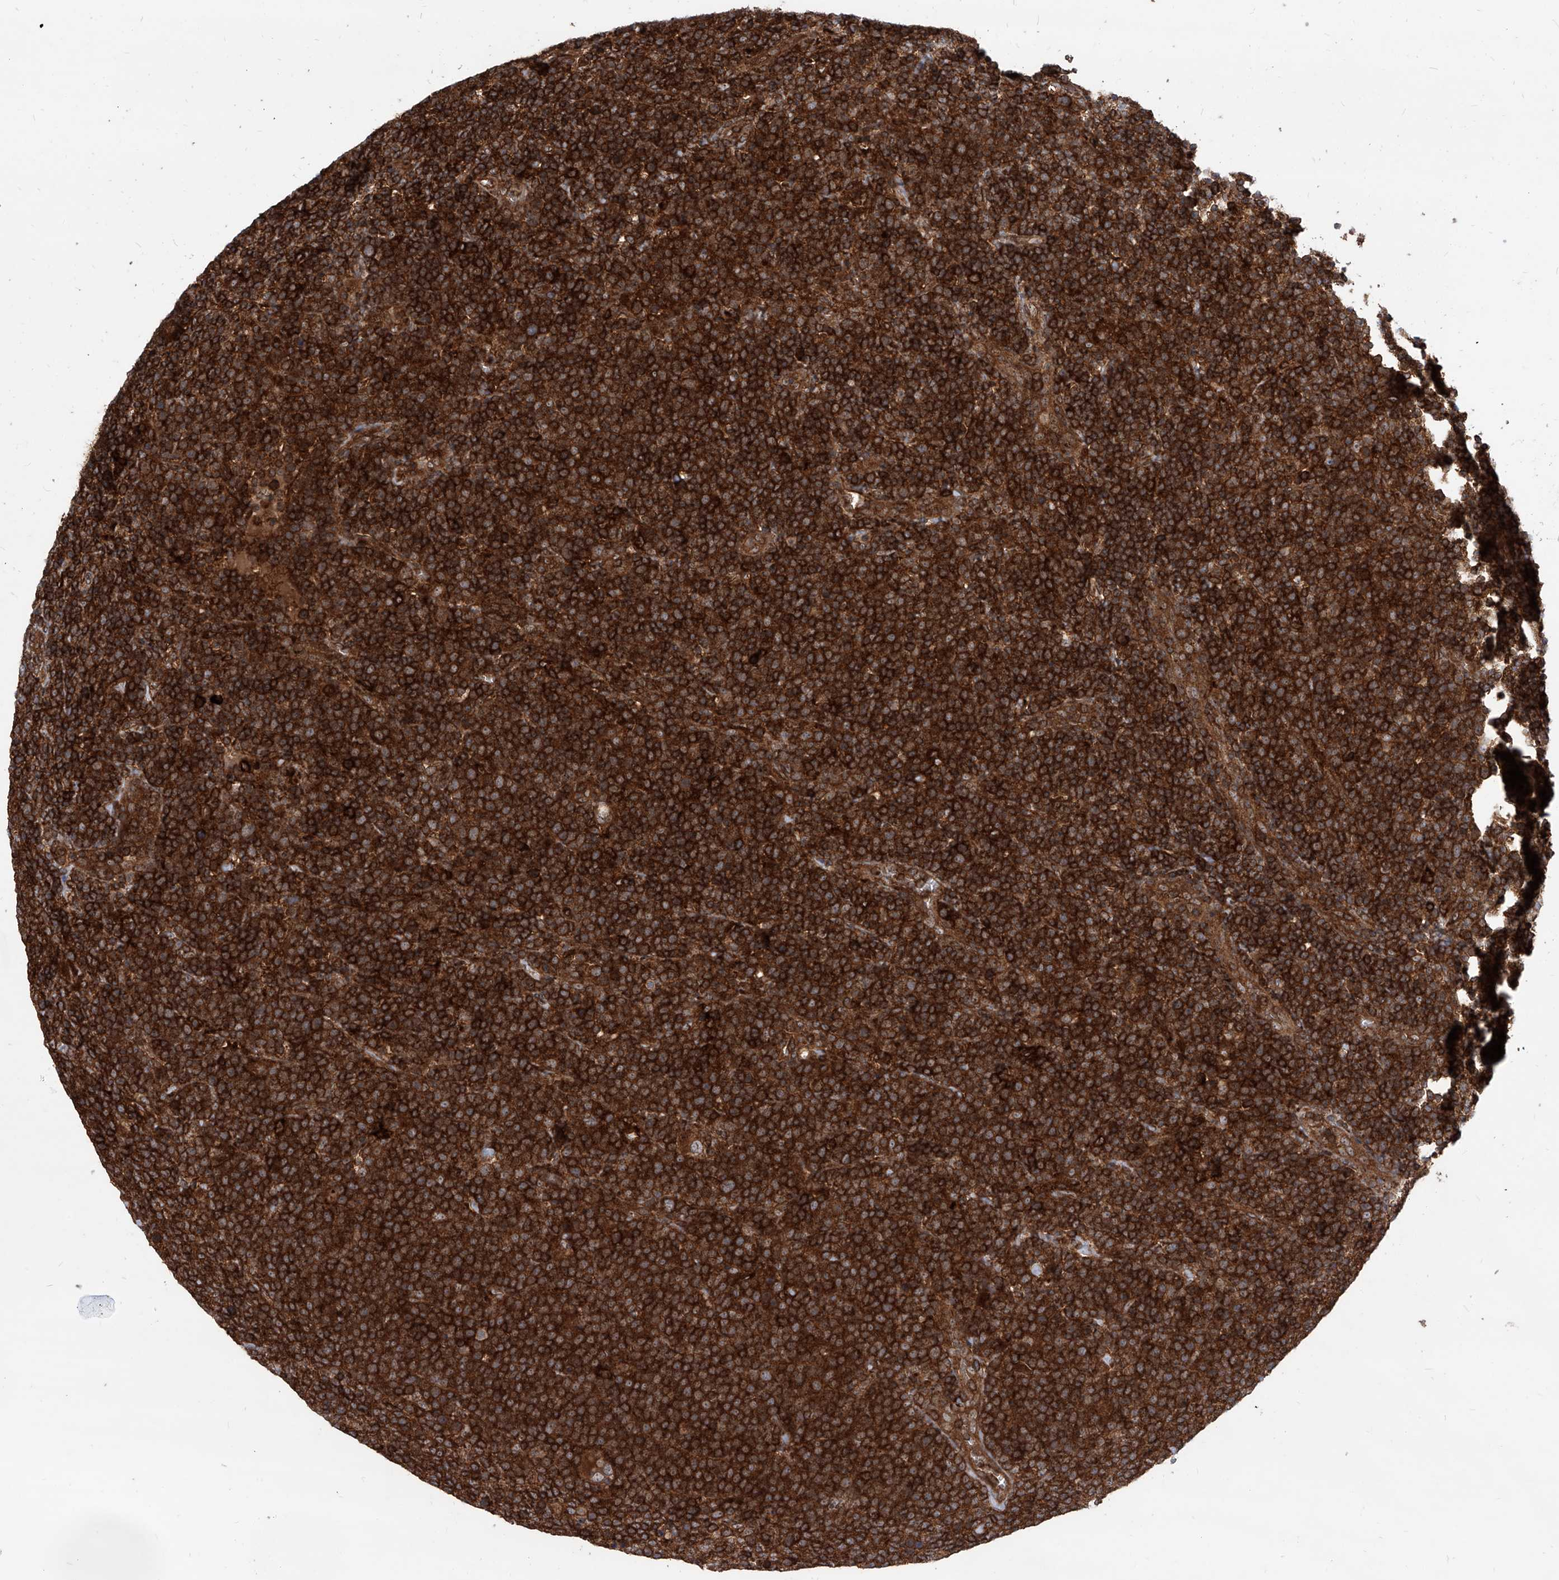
{"staining": {"intensity": "strong", "quantity": ">75%", "location": "cytoplasmic/membranous"}, "tissue": "lymphoma", "cell_type": "Tumor cells", "image_type": "cancer", "snomed": [{"axis": "morphology", "description": "Malignant lymphoma, non-Hodgkin's type, High grade"}, {"axis": "topography", "description": "Lymph node"}], "caption": "A histopathology image of lymphoma stained for a protein displays strong cytoplasmic/membranous brown staining in tumor cells.", "gene": "MAGED2", "patient": {"sex": "male", "age": 61}}